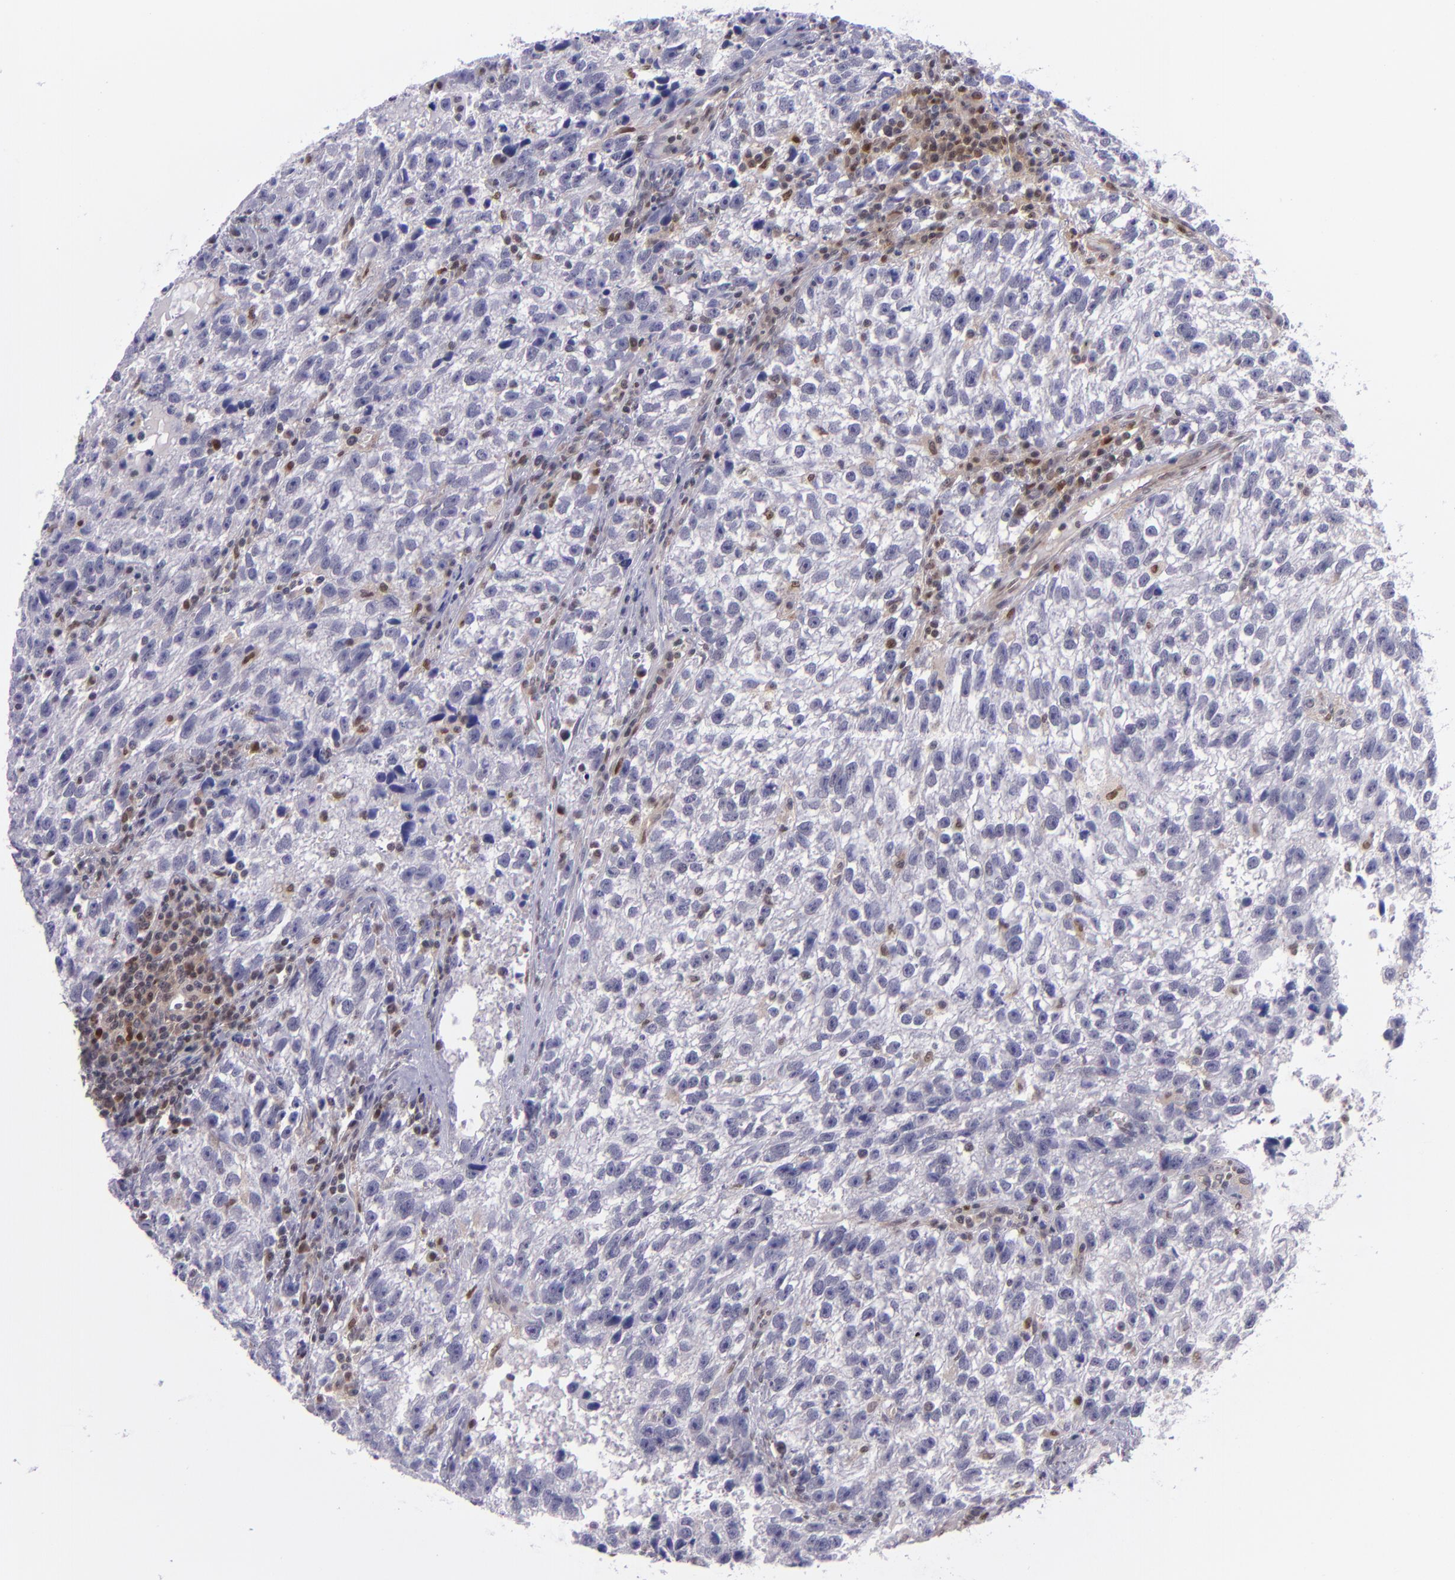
{"staining": {"intensity": "negative", "quantity": "none", "location": "none"}, "tissue": "testis cancer", "cell_type": "Tumor cells", "image_type": "cancer", "snomed": [{"axis": "morphology", "description": "Seminoma, NOS"}, {"axis": "topography", "description": "Testis"}], "caption": "A photomicrograph of human testis cancer is negative for staining in tumor cells. The staining was performed using DAB (3,3'-diaminobenzidine) to visualize the protein expression in brown, while the nuclei were stained in blue with hematoxylin (Magnification: 20x).", "gene": "BAG1", "patient": {"sex": "male", "age": 38}}